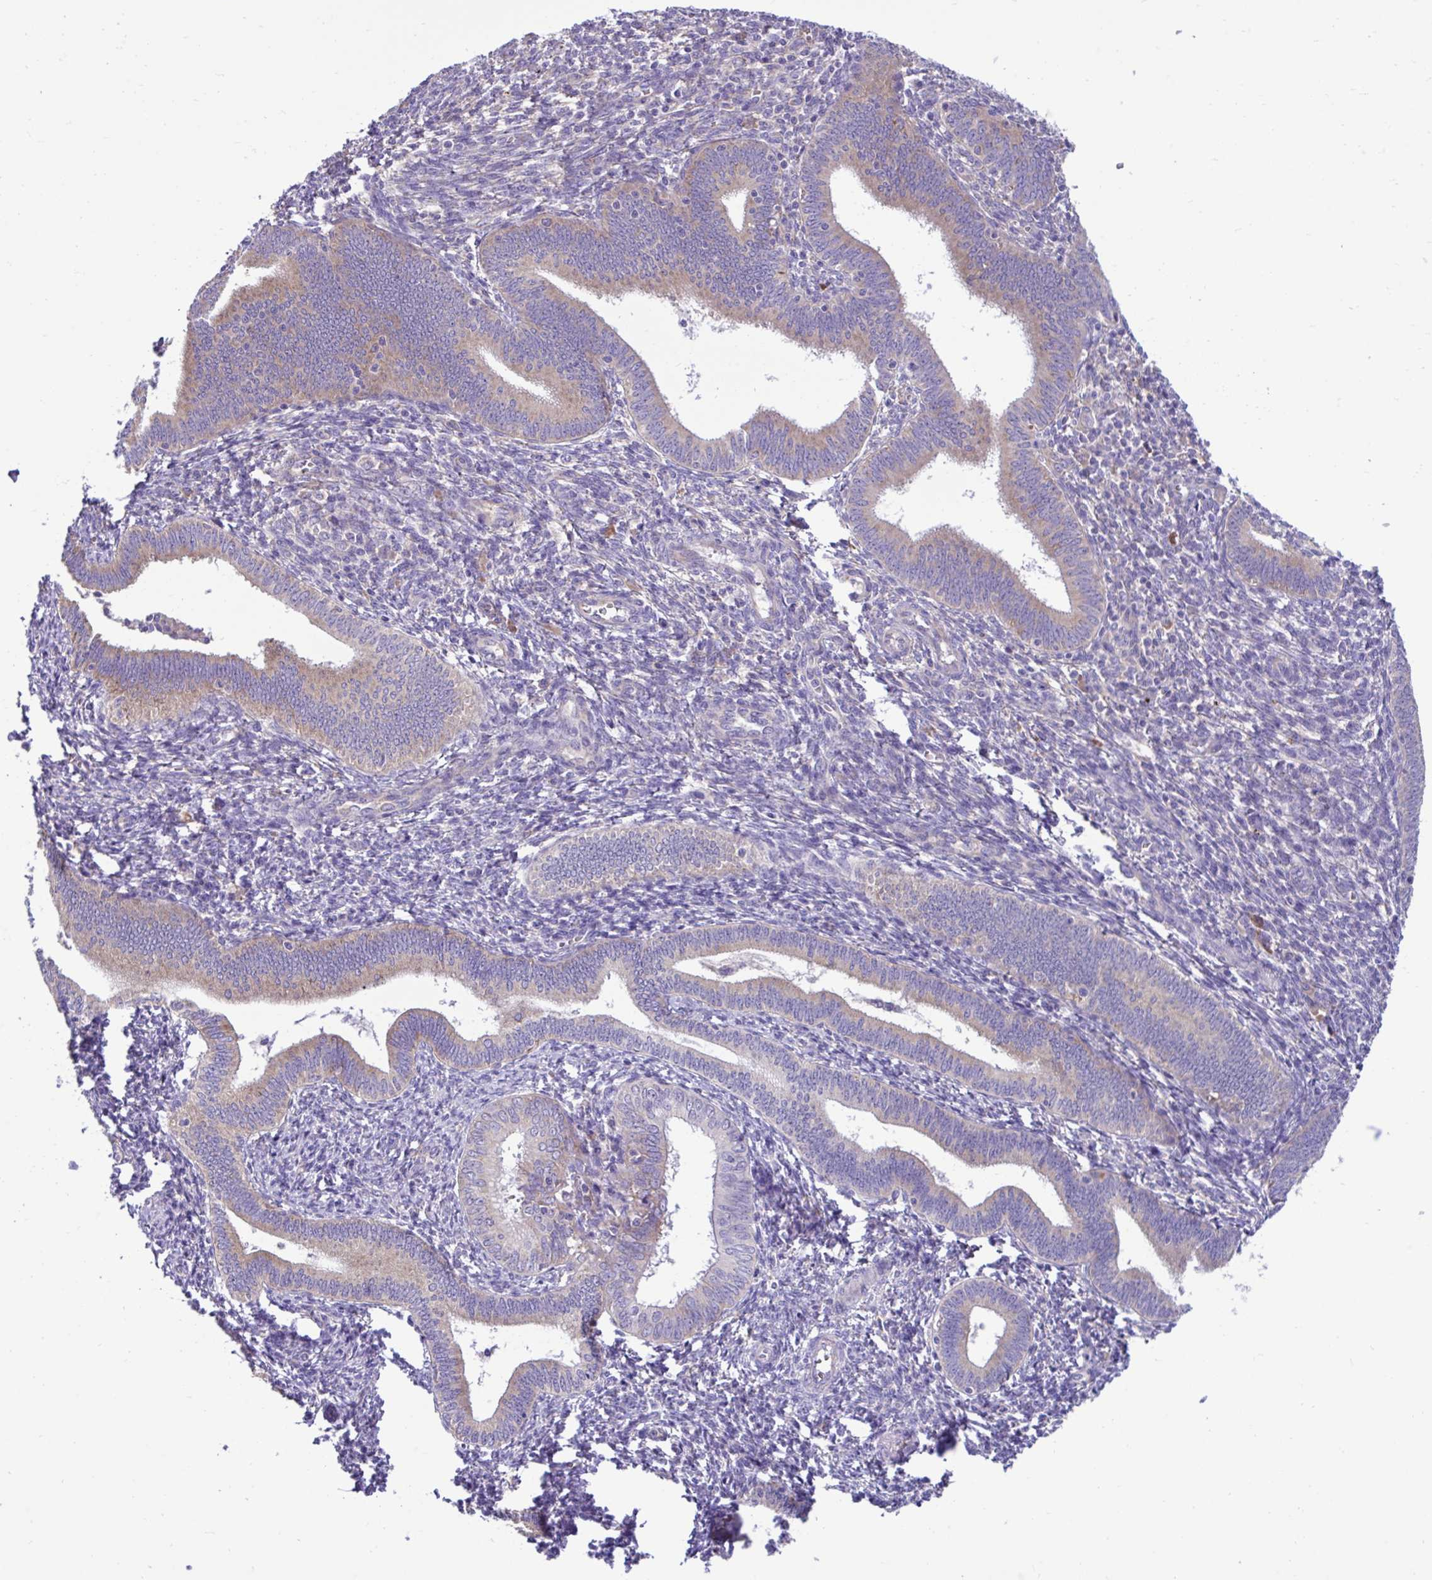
{"staining": {"intensity": "moderate", "quantity": "<25%", "location": "cytoplasmic/membranous"}, "tissue": "endometrium", "cell_type": "Cells in endometrial stroma", "image_type": "normal", "snomed": [{"axis": "morphology", "description": "Normal tissue, NOS"}, {"axis": "topography", "description": "Endometrium"}], "caption": "The histopathology image displays a brown stain indicating the presence of a protein in the cytoplasmic/membranous of cells in endometrial stroma in endometrium.", "gene": "RPL7", "patient": {"sex": "female", "age": 41}}